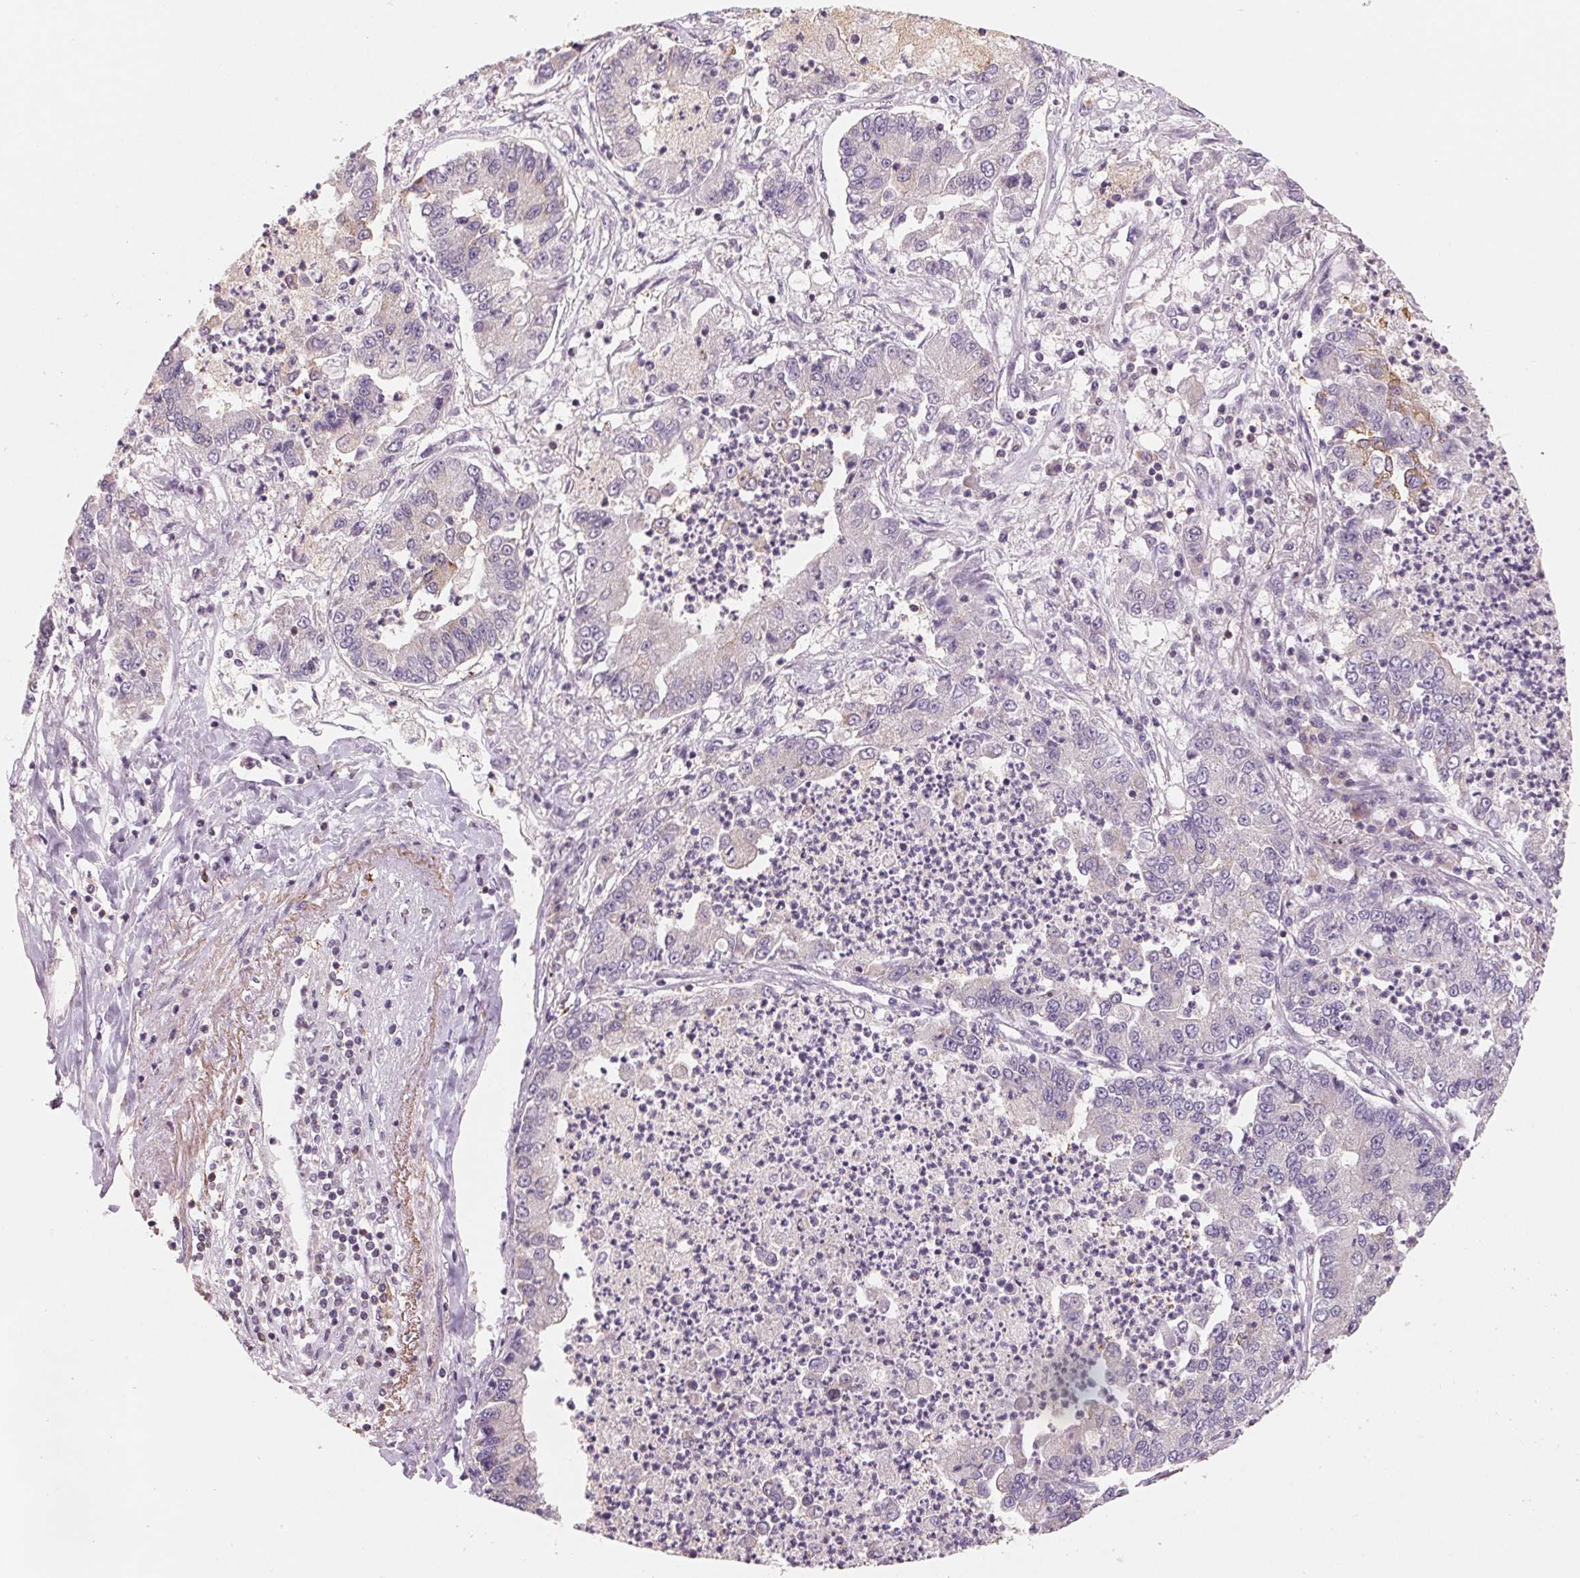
{"staining": {"intensity": "negative", "quantity": "none", "location": "none"}, "tissue": "lung cancer", "cell_type": "Tumor cells", "image_type": "cancer", "snomed": [{"axis": "morphology", "description": "Adenocarcinoma, NOS"}, {"axis": "topography", "description": "Lung"}], "caption": "Human adenocarcinoma (lung) stained for a protein using immunohistochemistry (IHC) displays no expression in tumor cells.", "gene": "VTCN1", "patient": {"sex": "female", "age": 57}}